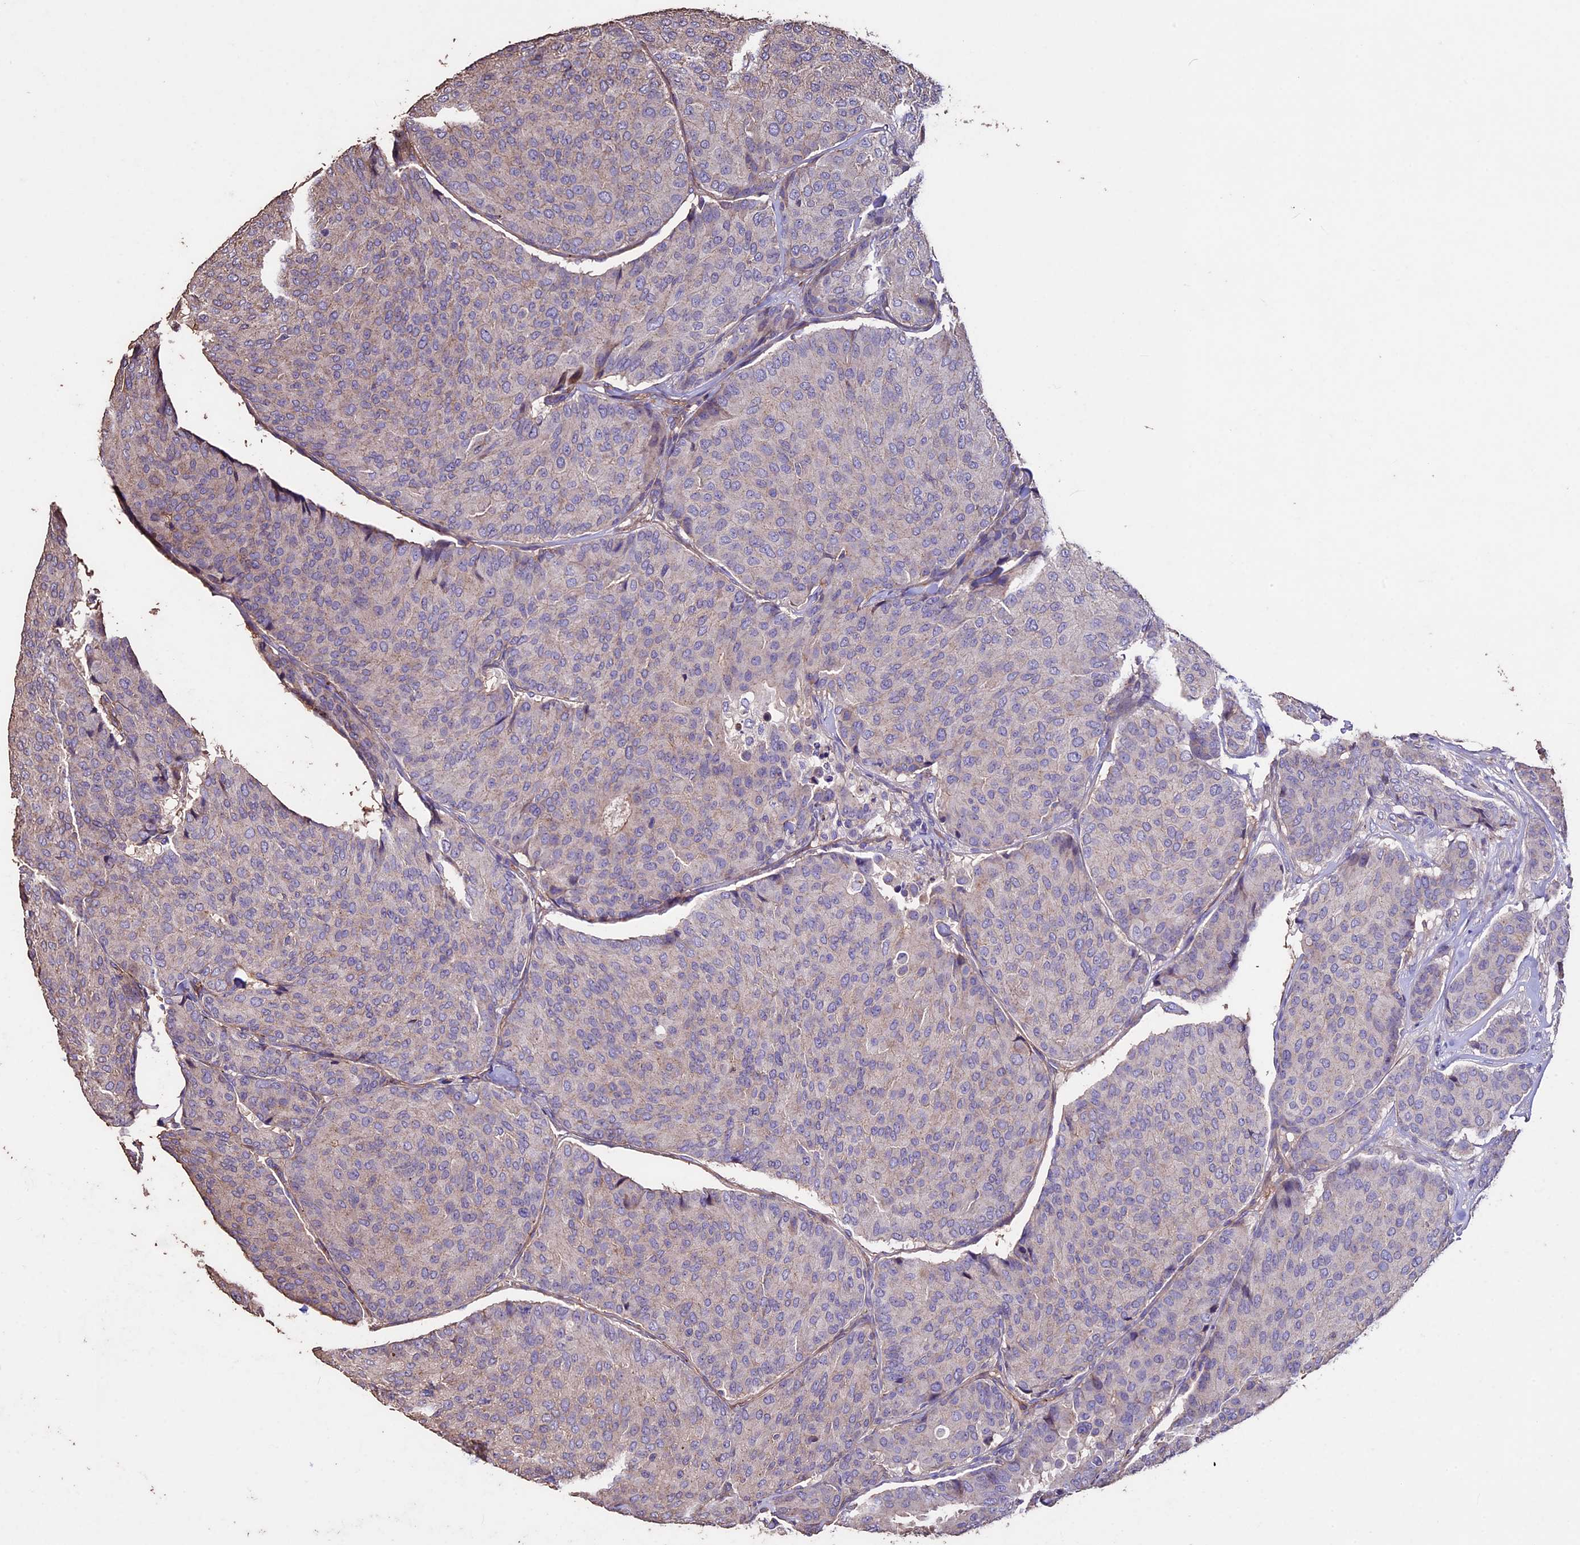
{"staining": {"intensity": "negative", "quantity": "none", "location": "none"}, "tissue": "breast cancer", "cell_type": "Tumor cells", "image_type": "cancer", "snomed": [{"axis": "morphology", "description": "Duct carcinoma"}, {"axis": "topography", "description": "Breast"}], "caption": "This micrograph is of invasive ductal carcinoma (breast) stained with immunohistochemistry (IHC) to label a protein in brown with the nuclei are counter-stained blue. There is no expression in tumor cells.", "gene": "USB1", "patient": {"sex": "female", "age": 75}}